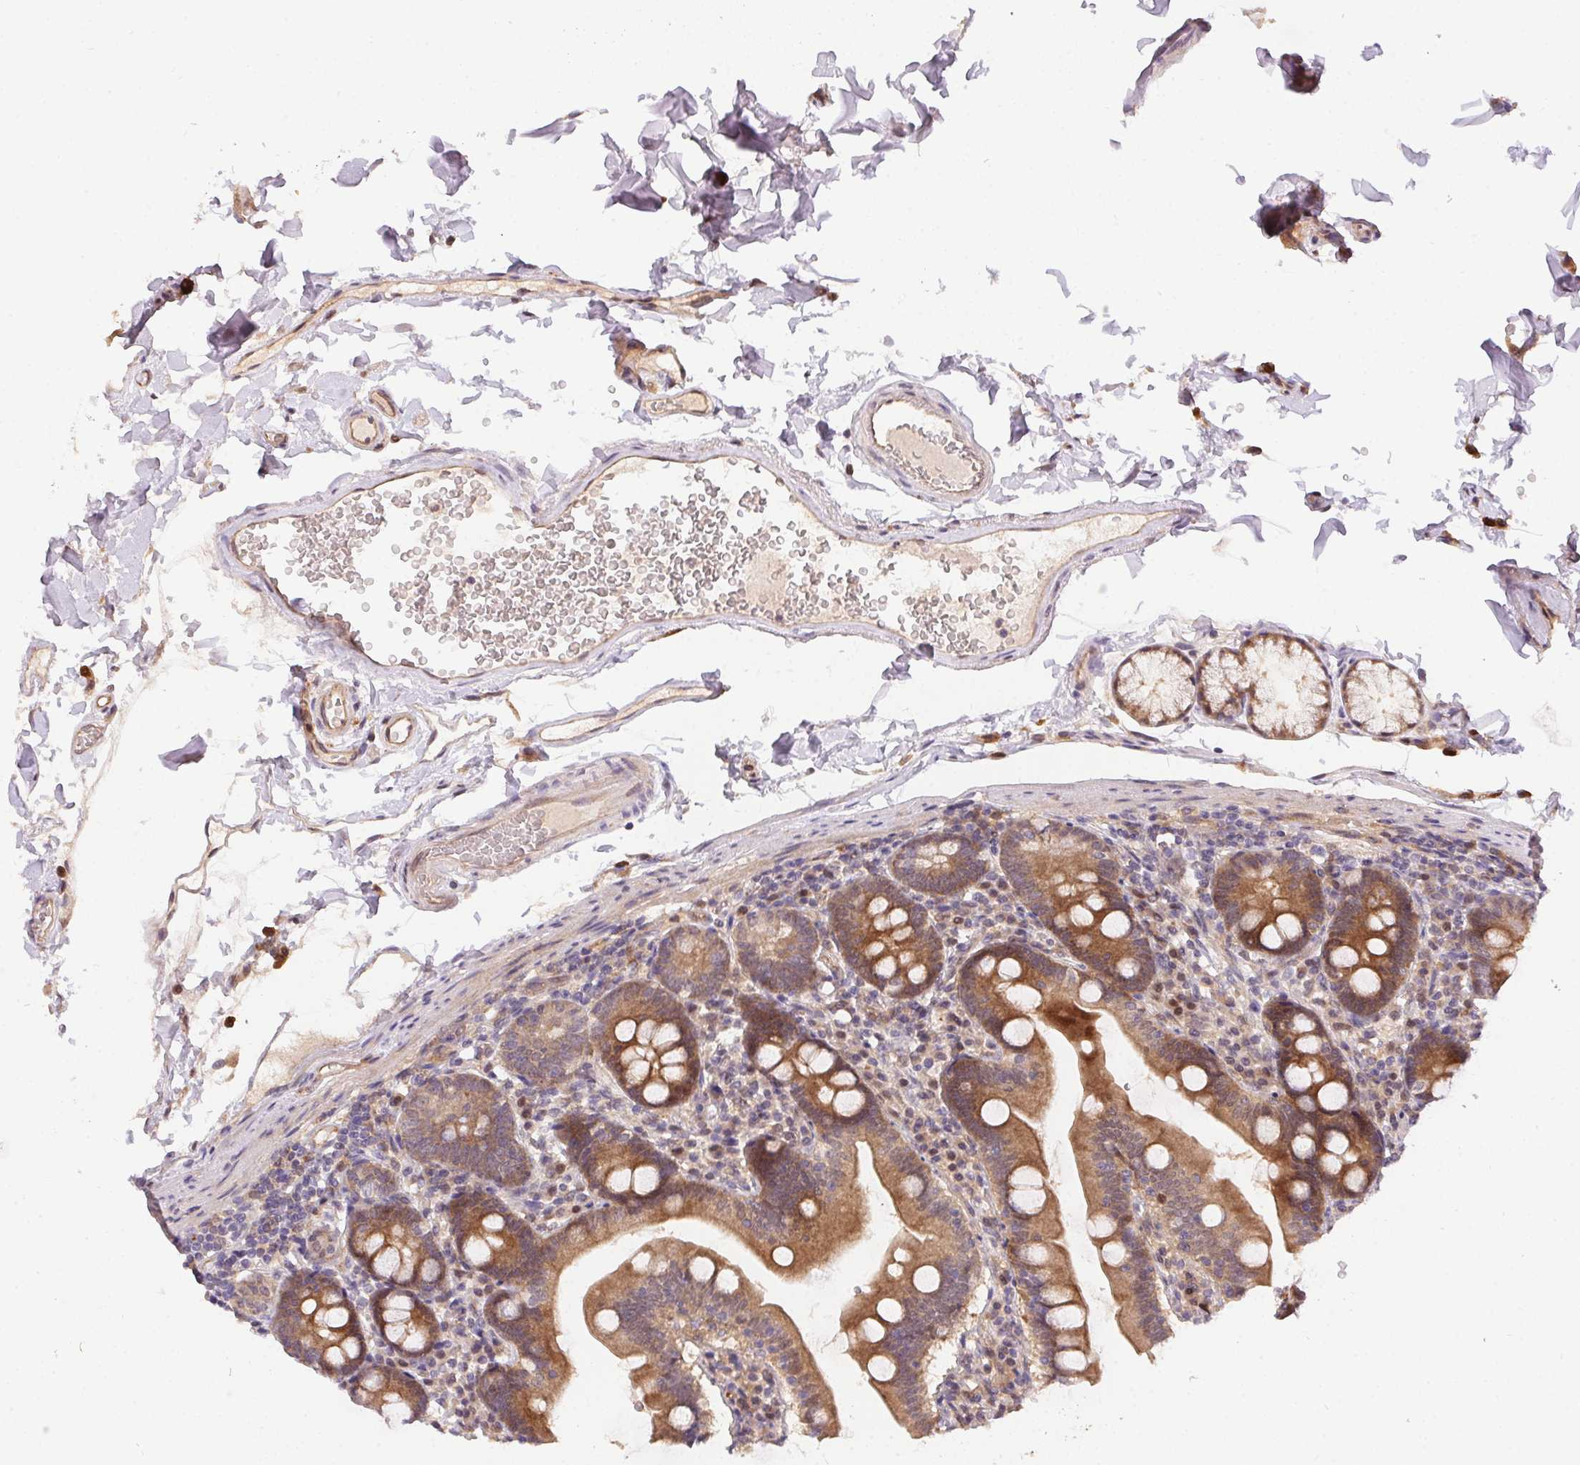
{"staining": {"intensity": "strong", "quantity": ">75%", "location": "cytoplasmic/membranous"}, "tissue": "duodenum", "cell_type": "Glandular cells", "image_type": "normal", "snomed": [{"axis": "morphology", "description": "Normal tissue, NOS"}, {"axis": "topography", "description": "Duodenum"}], "caption": "This is a micrograph of IHC staining of benign duodenum, which shows strong expression in the cytoplasmic/membranous of glandular cells.", "gene": "NUDT16", "patient": {"sex": "female", "age": 67}}